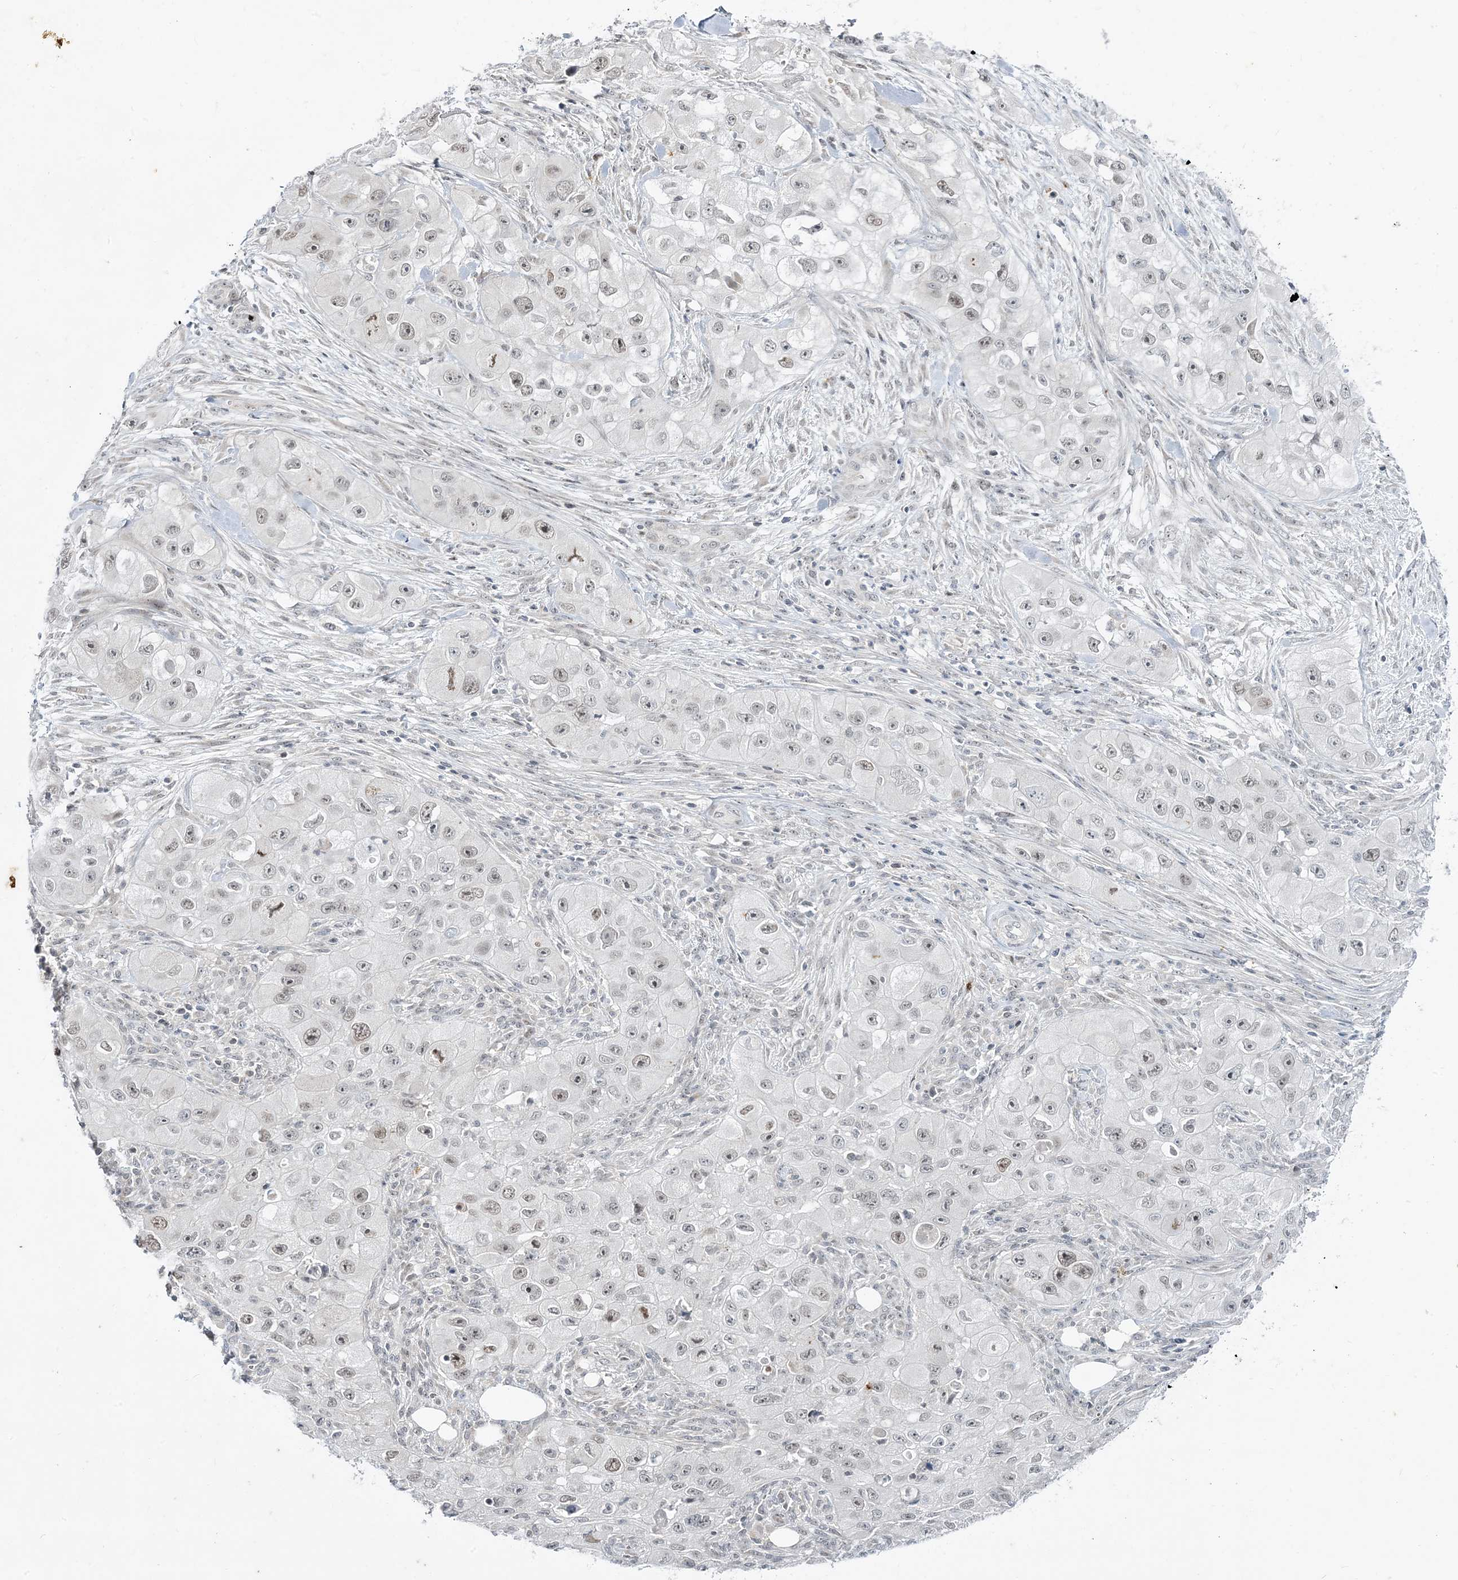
{"staining": {"intensity": "weak", "quantity": "<25%", "location": "nuclear"}, "tissue": "skin cancer", "cell_type": "Tumor cells", "image_type": "cancer", "snomed": [{"axis": "morphology", "description": "Squamous cell carcinoma, NOS"}, {"axis": "topography", "description": "Skin"}, {"axis": "topography", "description": "Subcutis"}], "caption": "Protein analysis of squamous cell carcinoma (skin) exhibits no significant positivity in tumor cells.", "gene": "LEXM", "patient": {"sex": "male", "age": 73}}